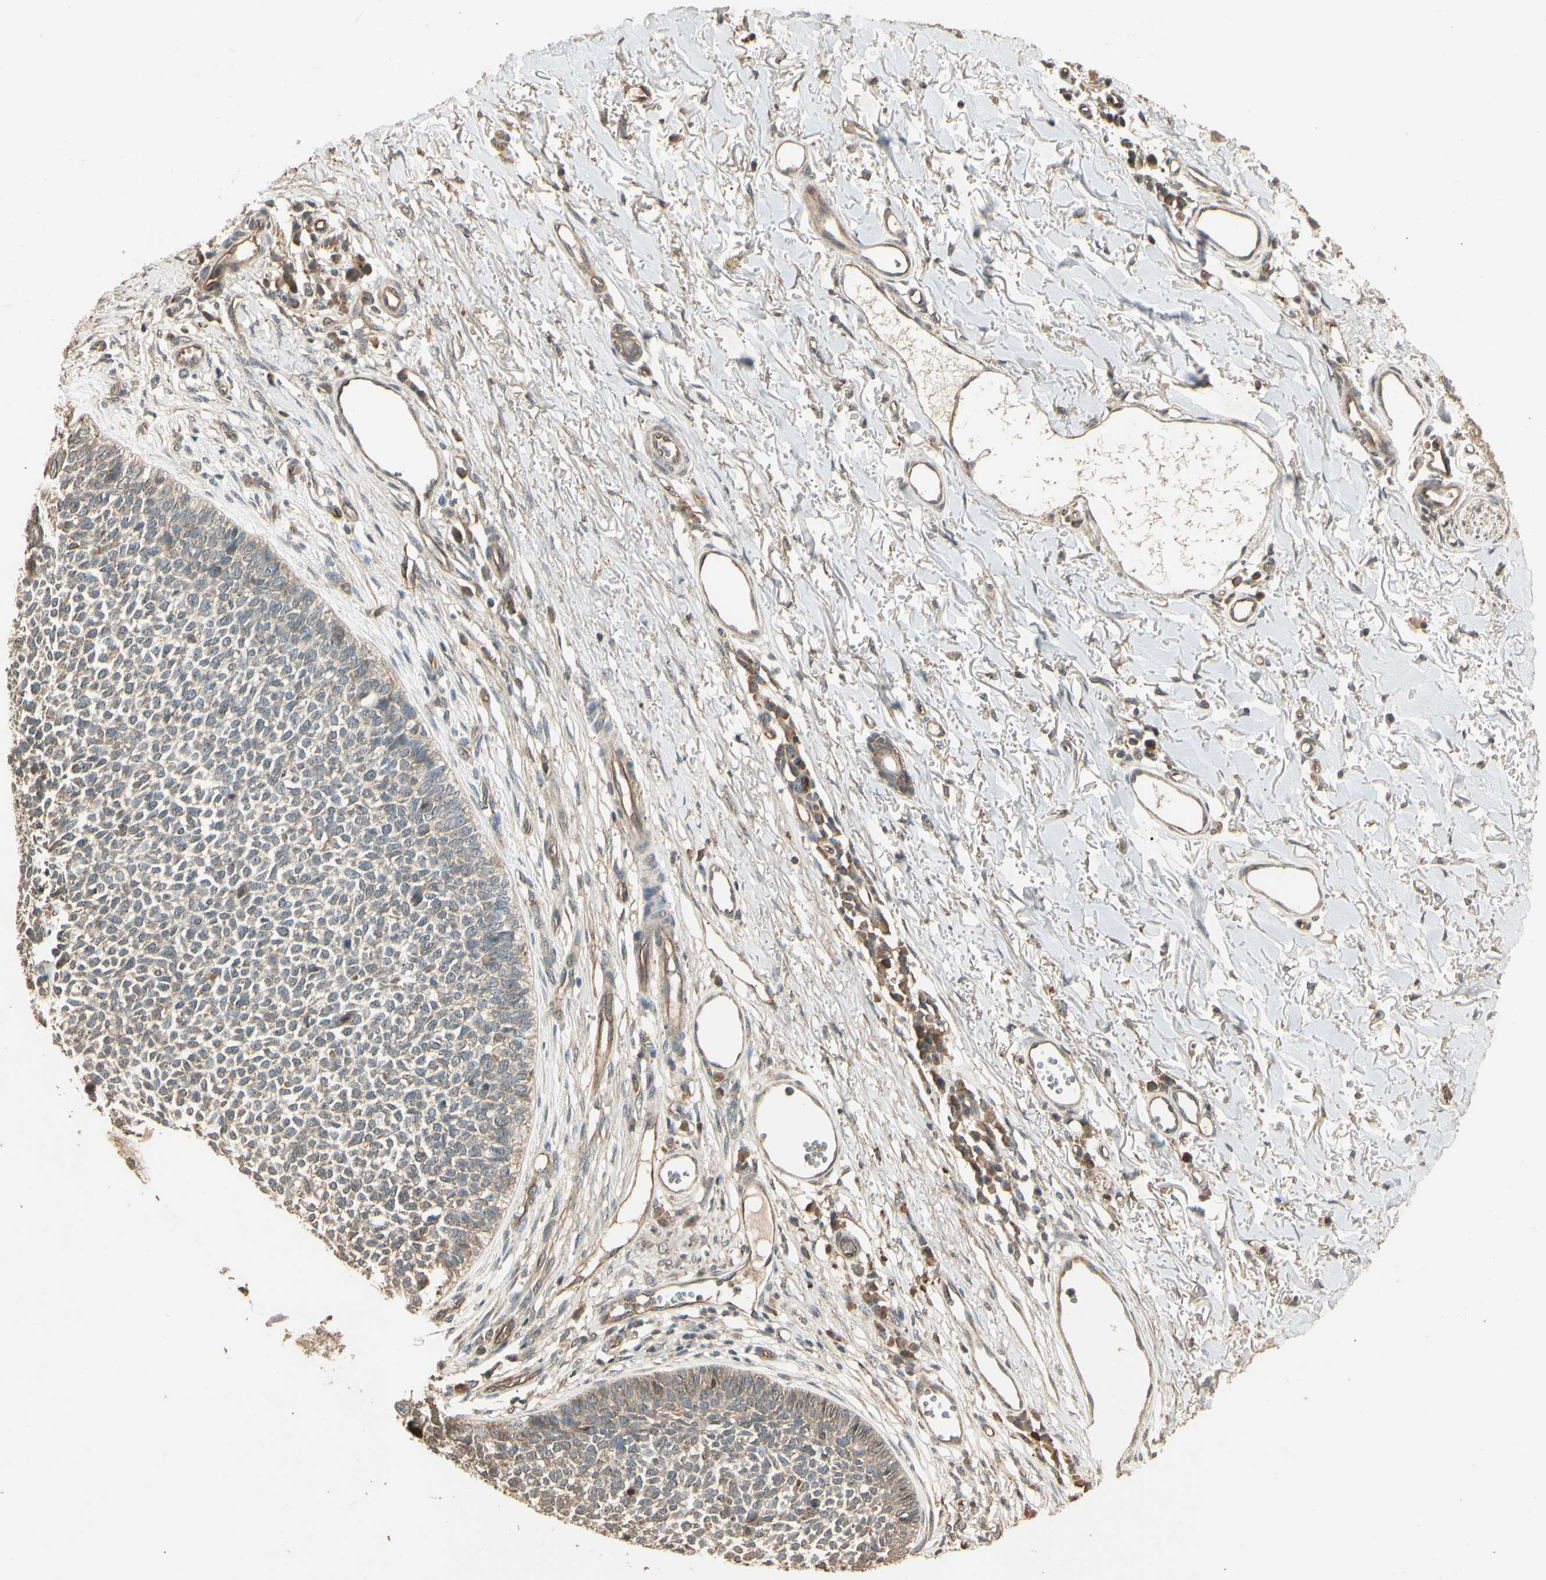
{"staining": {"intensity": "negative", "quantity": "none", "location": "none"}, "tissue": "skin cancer", "cell_type": "Tumor cells", "image_type": "cancer", "snomed": [{"axis": "morphology", "description": "Basal cell carcinoma"}, {"axis": "topography", "description": "Skin"}], "caption": "The micrograph shows no staining of tumor cells in skin basal cell carcinoma.", "gene": "RNF180", "patient": {"sex": "female", "age": 84}}